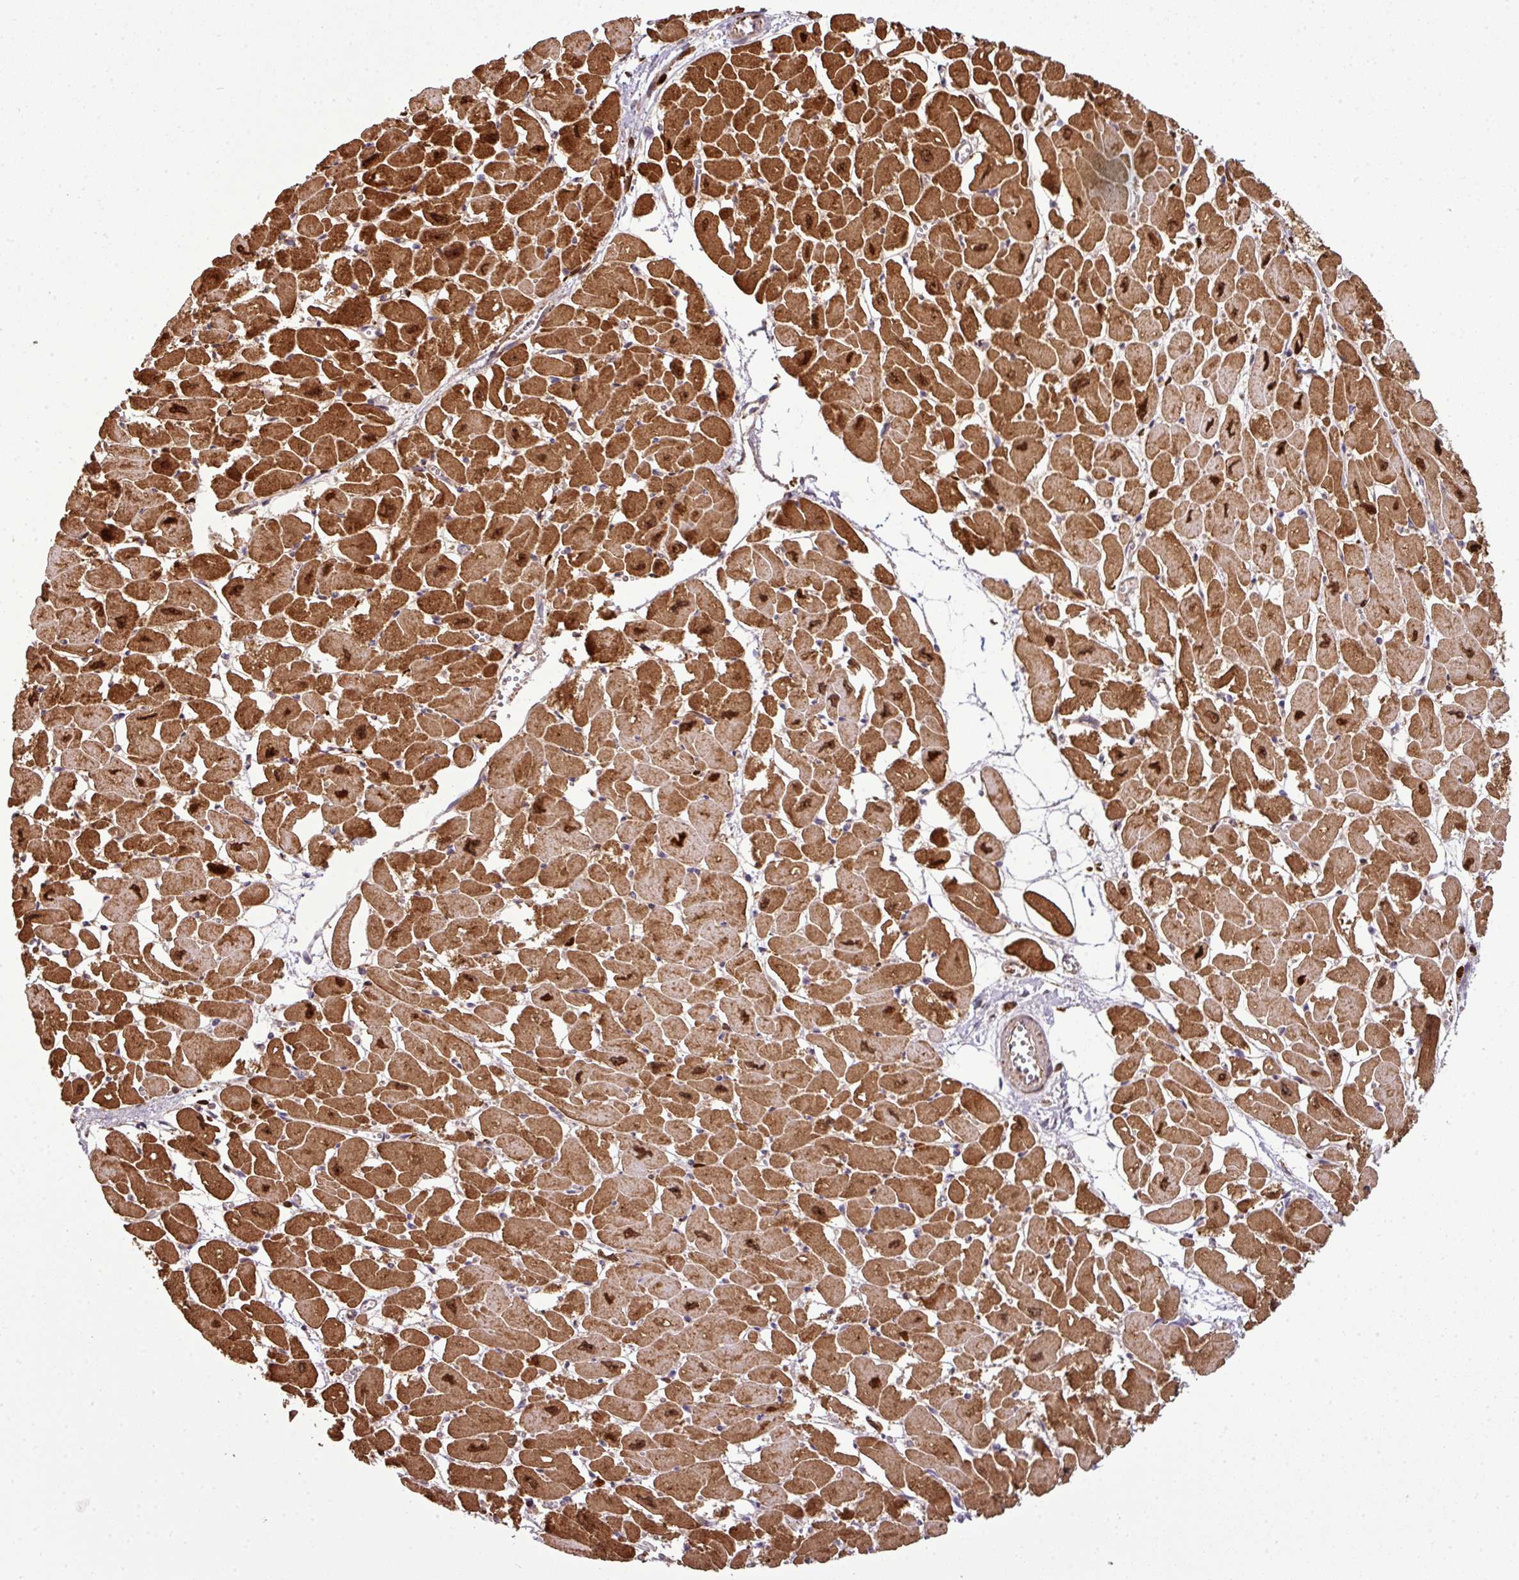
{"staining": {"intensity": "strong", "quantity": ">75%", "location": "cytoplasmic/membranous"}, "tissue": "heart muscle", "cell_type": "Cardiomyocytes", "image_type": "normal", "snomed": [{"axis": "morphology", "description": "Normal tissue, NOS"}, {"axis": "topography", "description": "Heart"}], "caption": "Heart muscle stained with IHC demonstrates strong cytoplasmic/membranous positivity in approximately >75% of cardiomyocytes. (Brightfield microscopy of DAB IHC at high magnification).", "gene": "PRELID3B", "patient": {"sex": "male", "age": 54}}